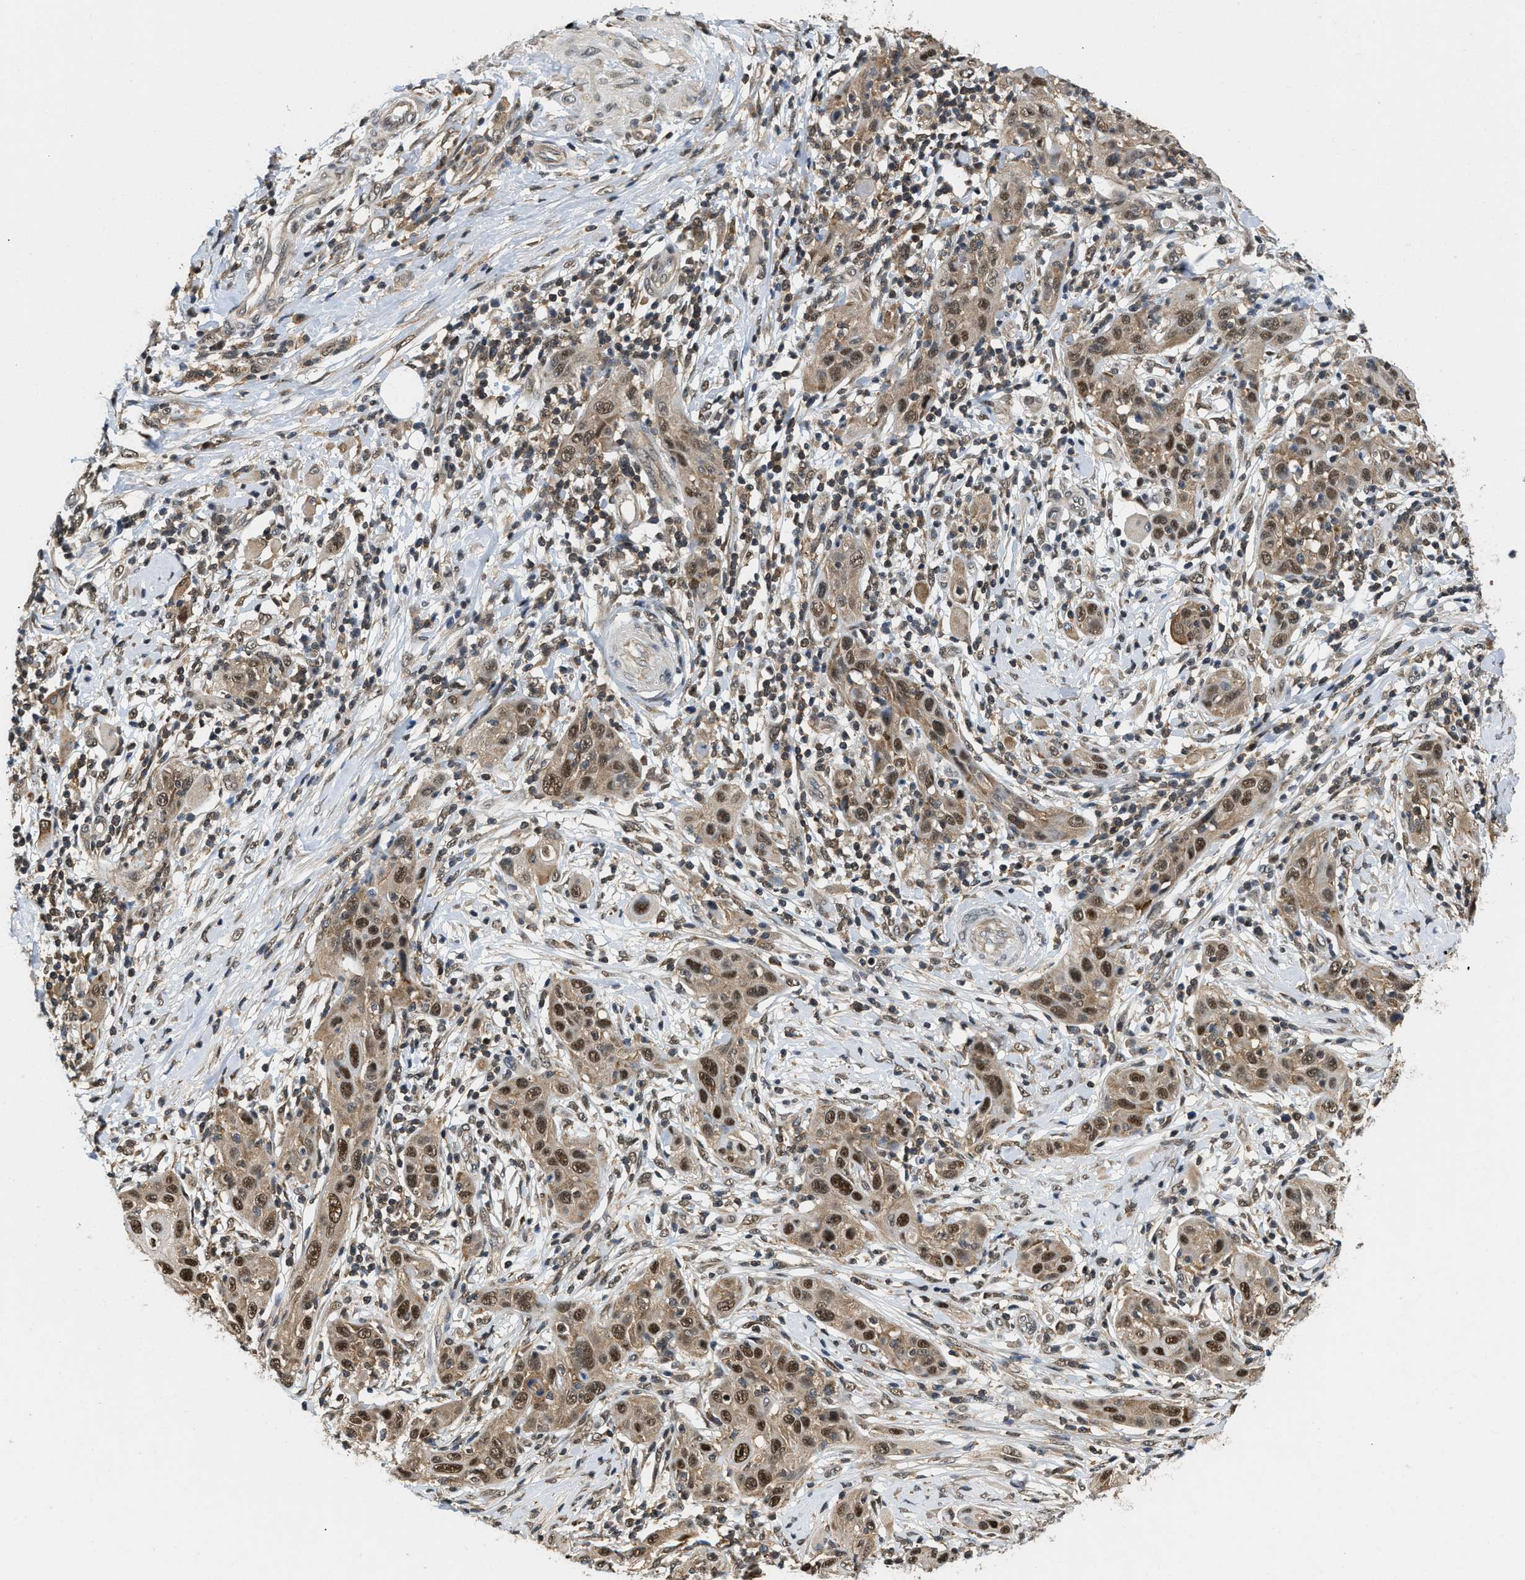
{"staining": {"intensity": "strong", "quantity": ">75%", "location": "cytoplasmic/membranous,nuclear"}, "tissue": "skin cancer", "cell_type": "Tumor cells", "image_type": "cancer", "snomed": [{"axis": "morphology", "description": "Squamous cell carcinoma, NOS"}, {"axis": "topography", "description": "Skin"}], "caption": "Immunohistochemical staining of human squamous cell carcinoma (skin) shows strong cytoplasmic/membranous and nuclear protein positivity in about >75% of tumor cells.", "gene": "ATF7IP", "patient": {"sex": "female", "age": 88}}